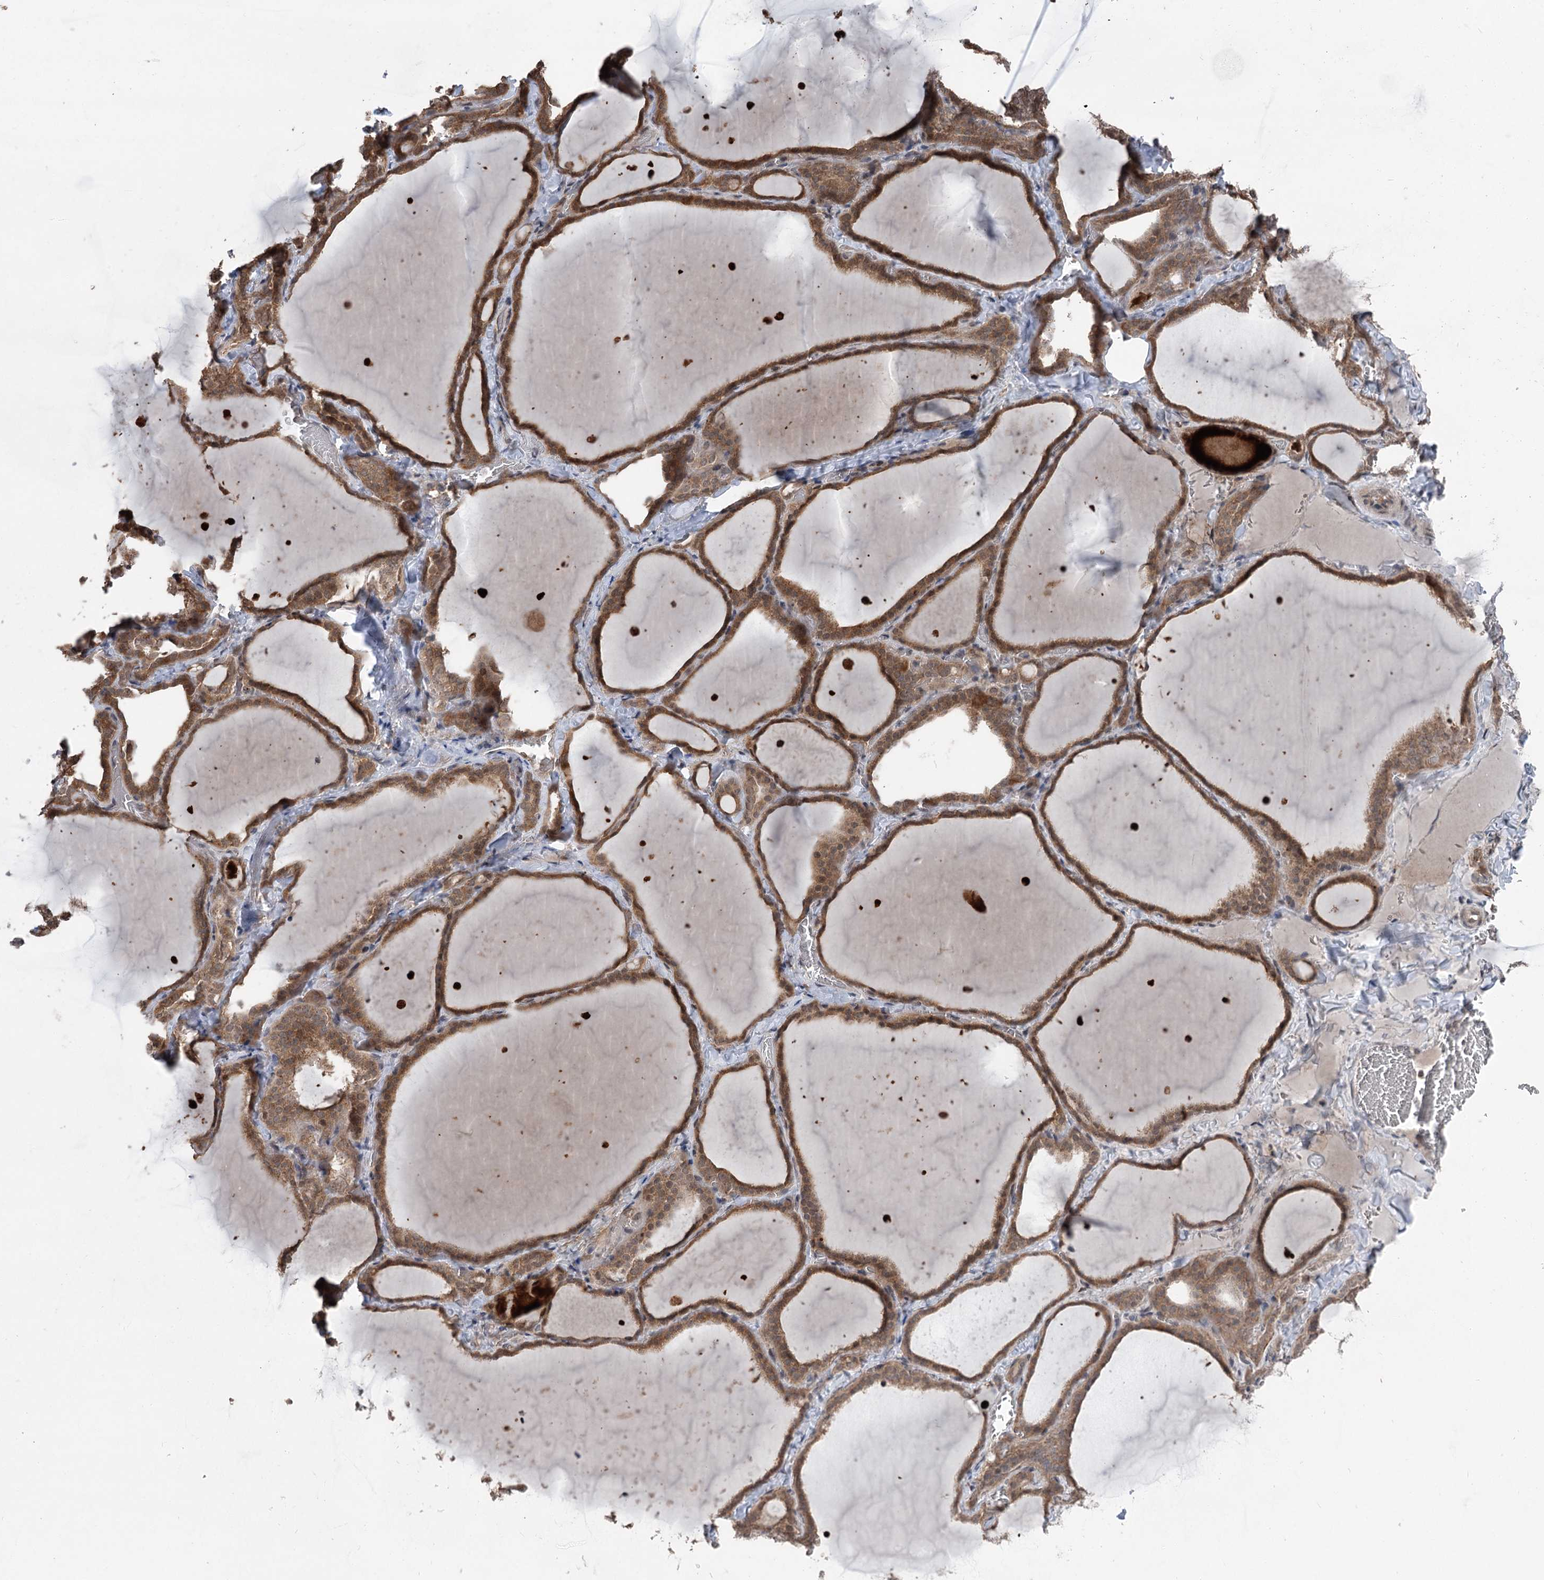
{"staining": {"intensity": "moderate", "quantity": ">75%", "location": "cytoplasmic/membranous"}, "tissue": "thyroid gland", "cell_type": "Glandular cells", "image_type": "normal", "snomed": [{"axis": "morphology", "description": "Normal tissue, NOS"}, {"axis": "topography", "description": "Thyroid gland"}], "caption": "Protein expression analysis of unremarkable human thyroid gland reveals moderate cytoplasmic/membranous expression in about >75% of glandular cells.", "gene": "CCSER2", "patient": {"sex": "female", "age": 22}}